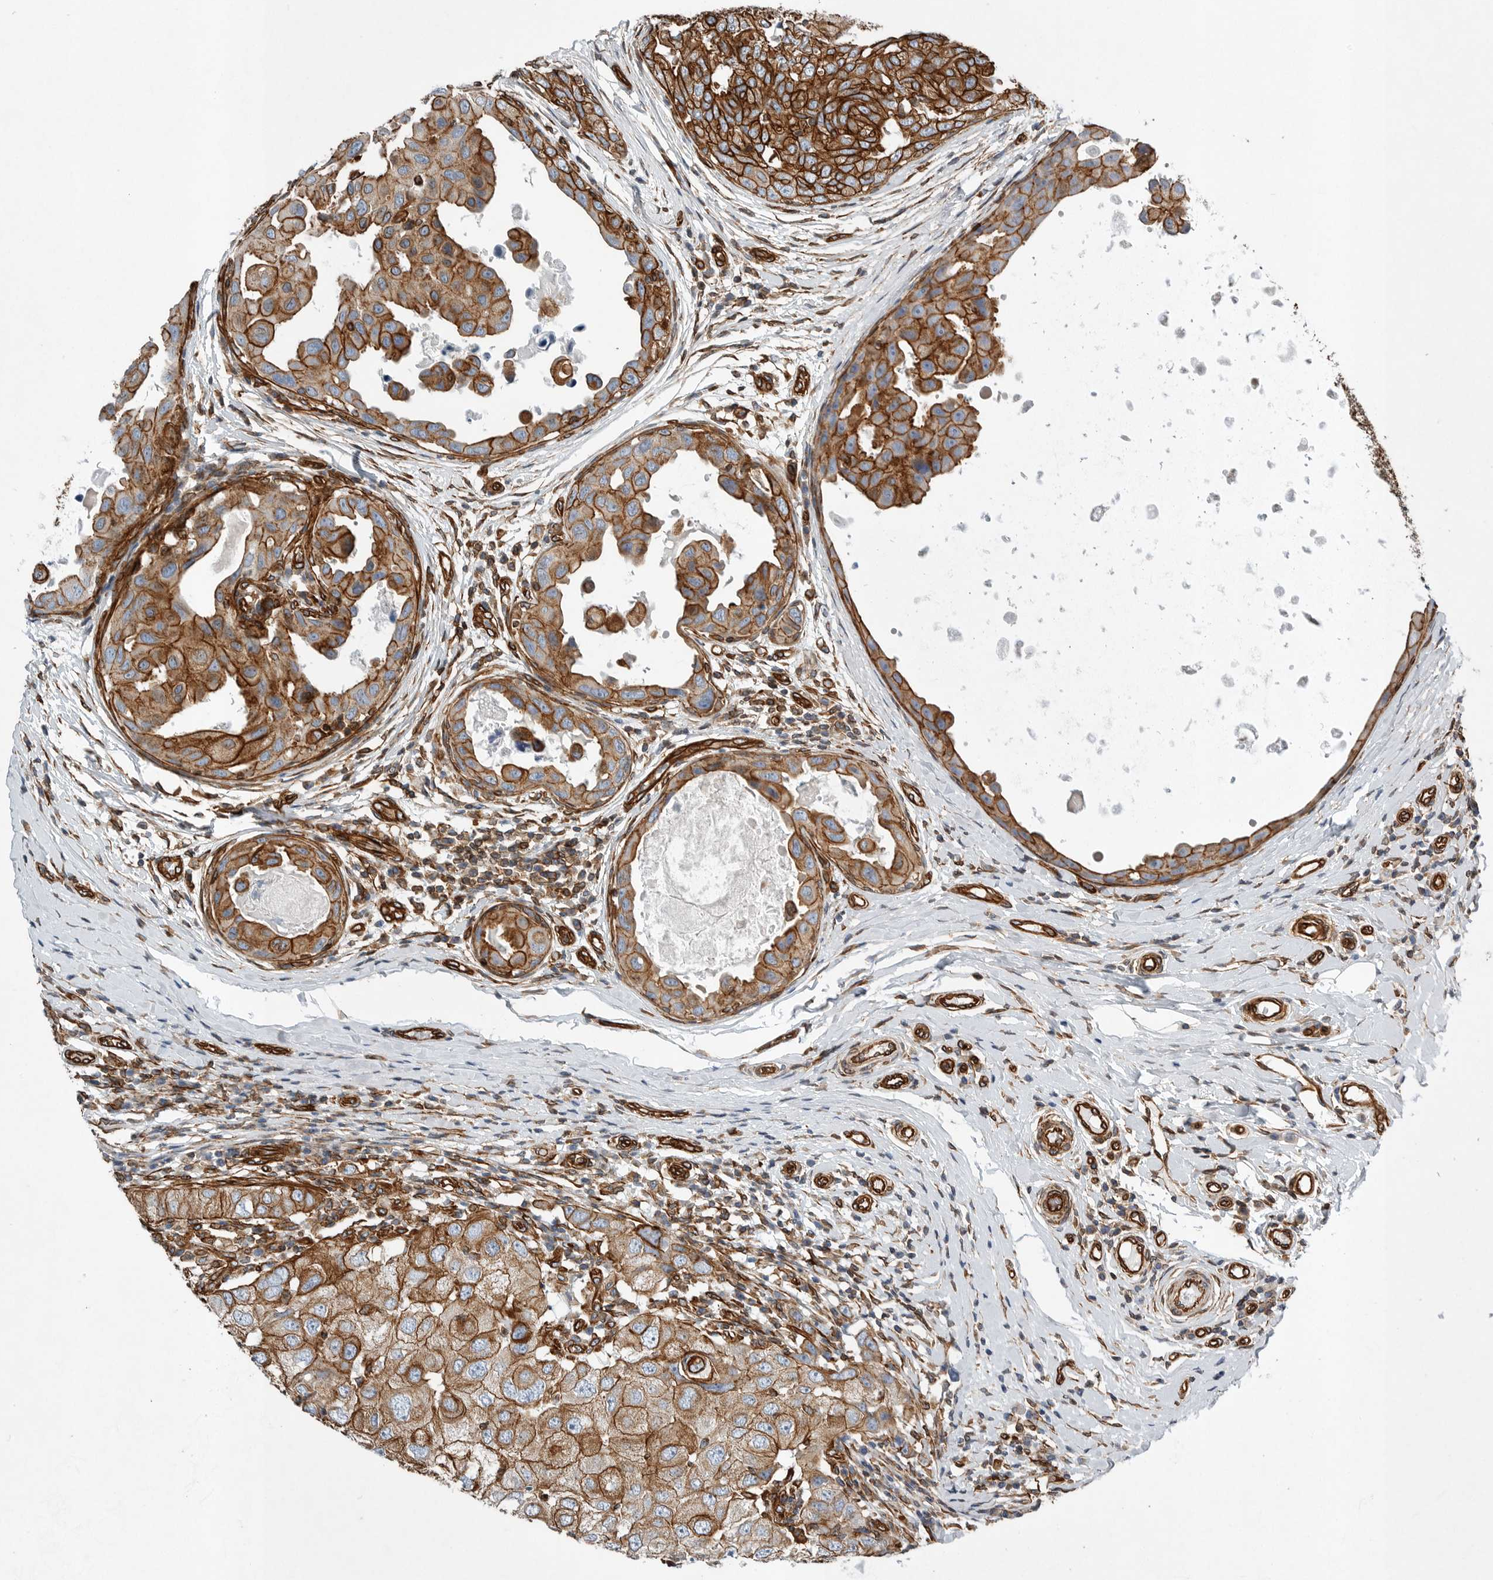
{"staining": {"intensity": "strong", "quantity": ">75%", "location": "cytoplasmic/membranous"}, "tissue": "breast cancer", "cell_type": "Tumor cells", "image_type": "cancer", "snomed": [{"axis": "morphology", "description": "Duct carcinoma"}, {"axis": "topography", "description": "Breast"}], "caption": "Immunohistochemistry (DAB) staining of human intraductal carcinoma (breast) exhibits strong cytoplasmic/membranous protein expression in about >75% of tumor cells.", "gene": "PLEC", "patient": {"sex": "female", "age": 27}}